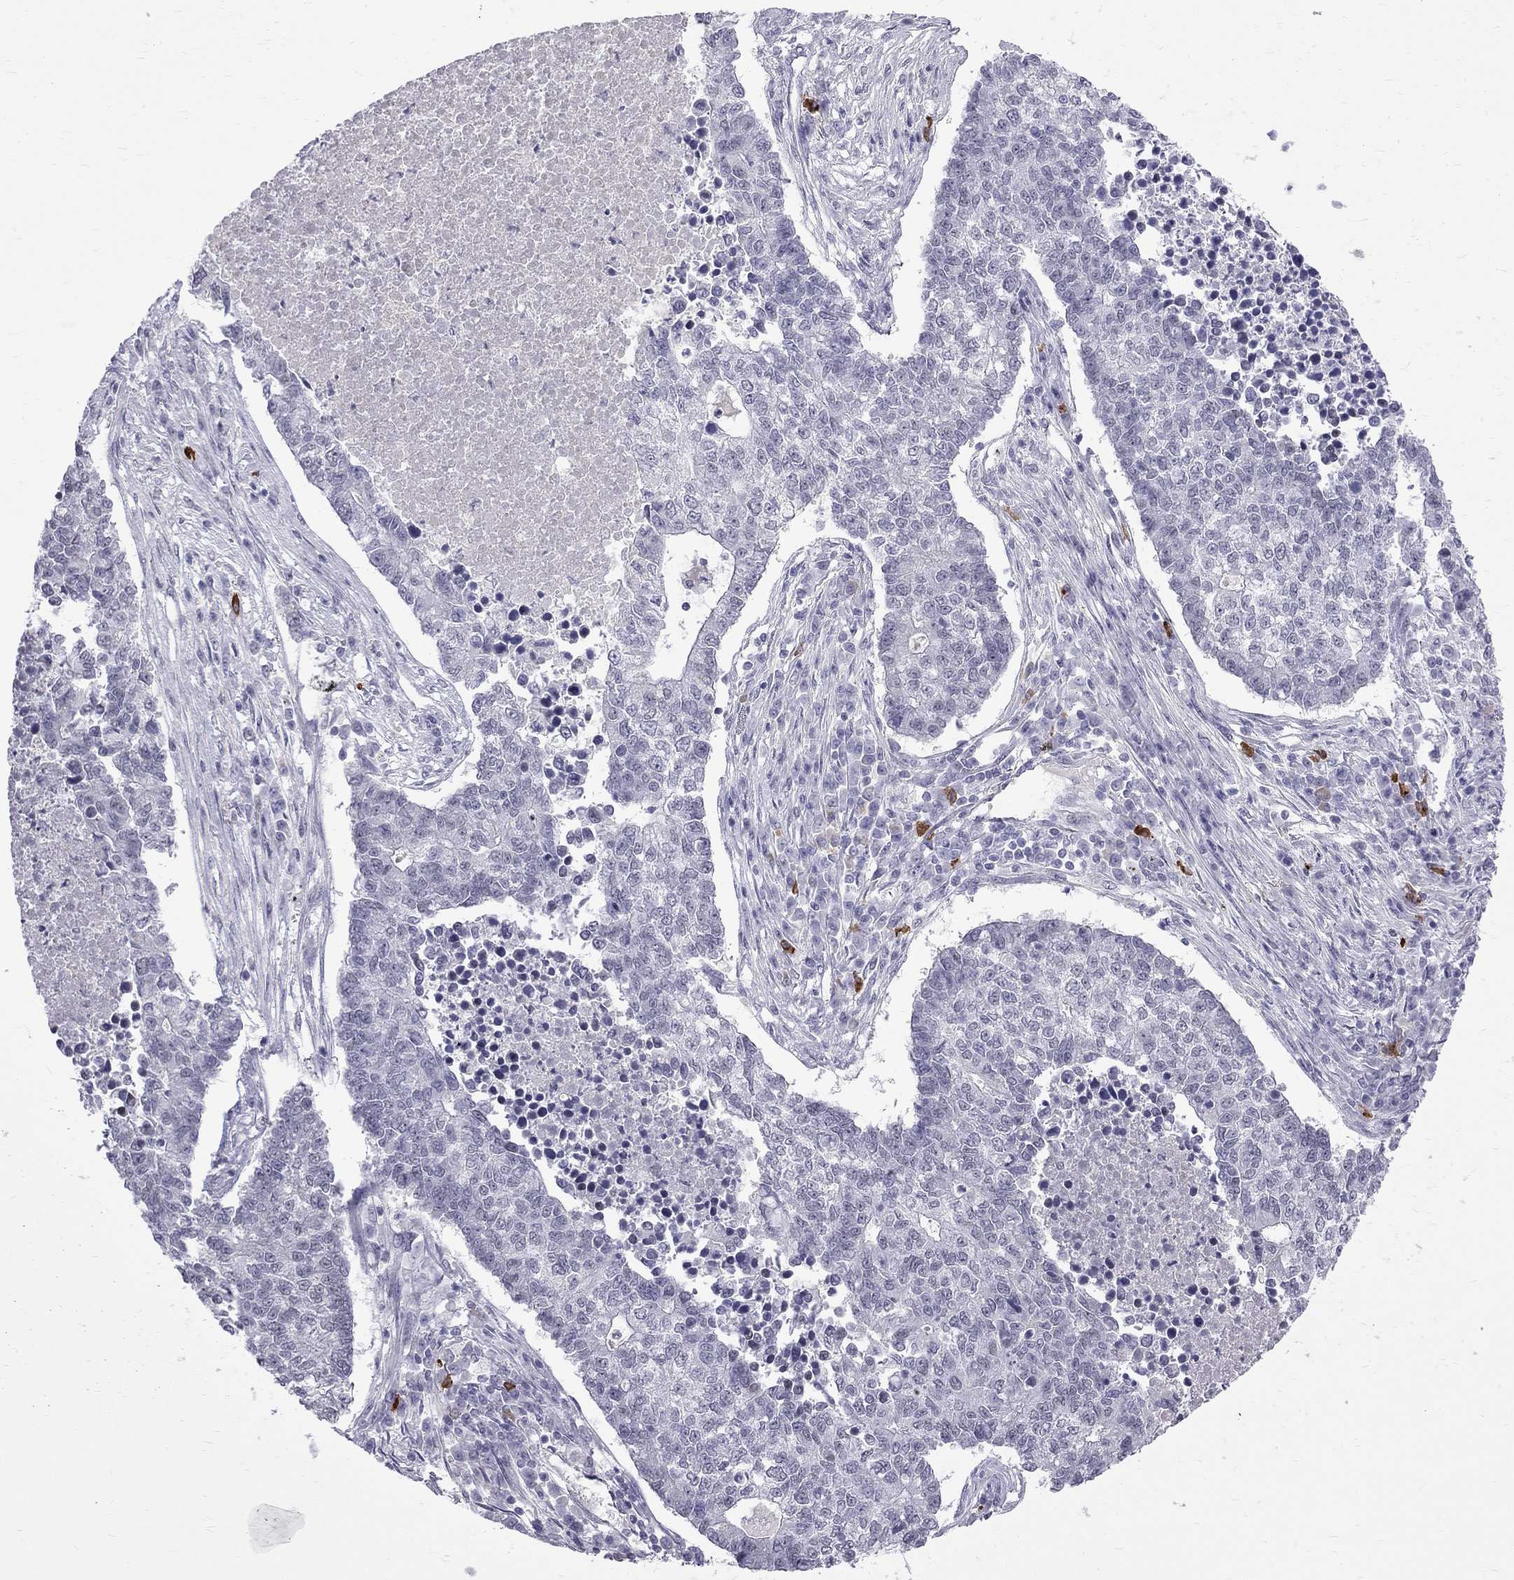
{"staining": {"intensity": "negative", "quantity": "none", "location": "none"}, "tissue": "lung cancer", "cell_type": "Tumor cells", "image_type": "cancer", "snomed": [{"axis": "morphology", "description": "Adenocarcinoma, NOS"}, {"axis": "topography", "description": "Lung"}], "caption": "Tumor cells show no significant protein expression in lung adenocarcinoma.", "gene": "RTL9", "patient": {"sex": "male", "age": 57}}